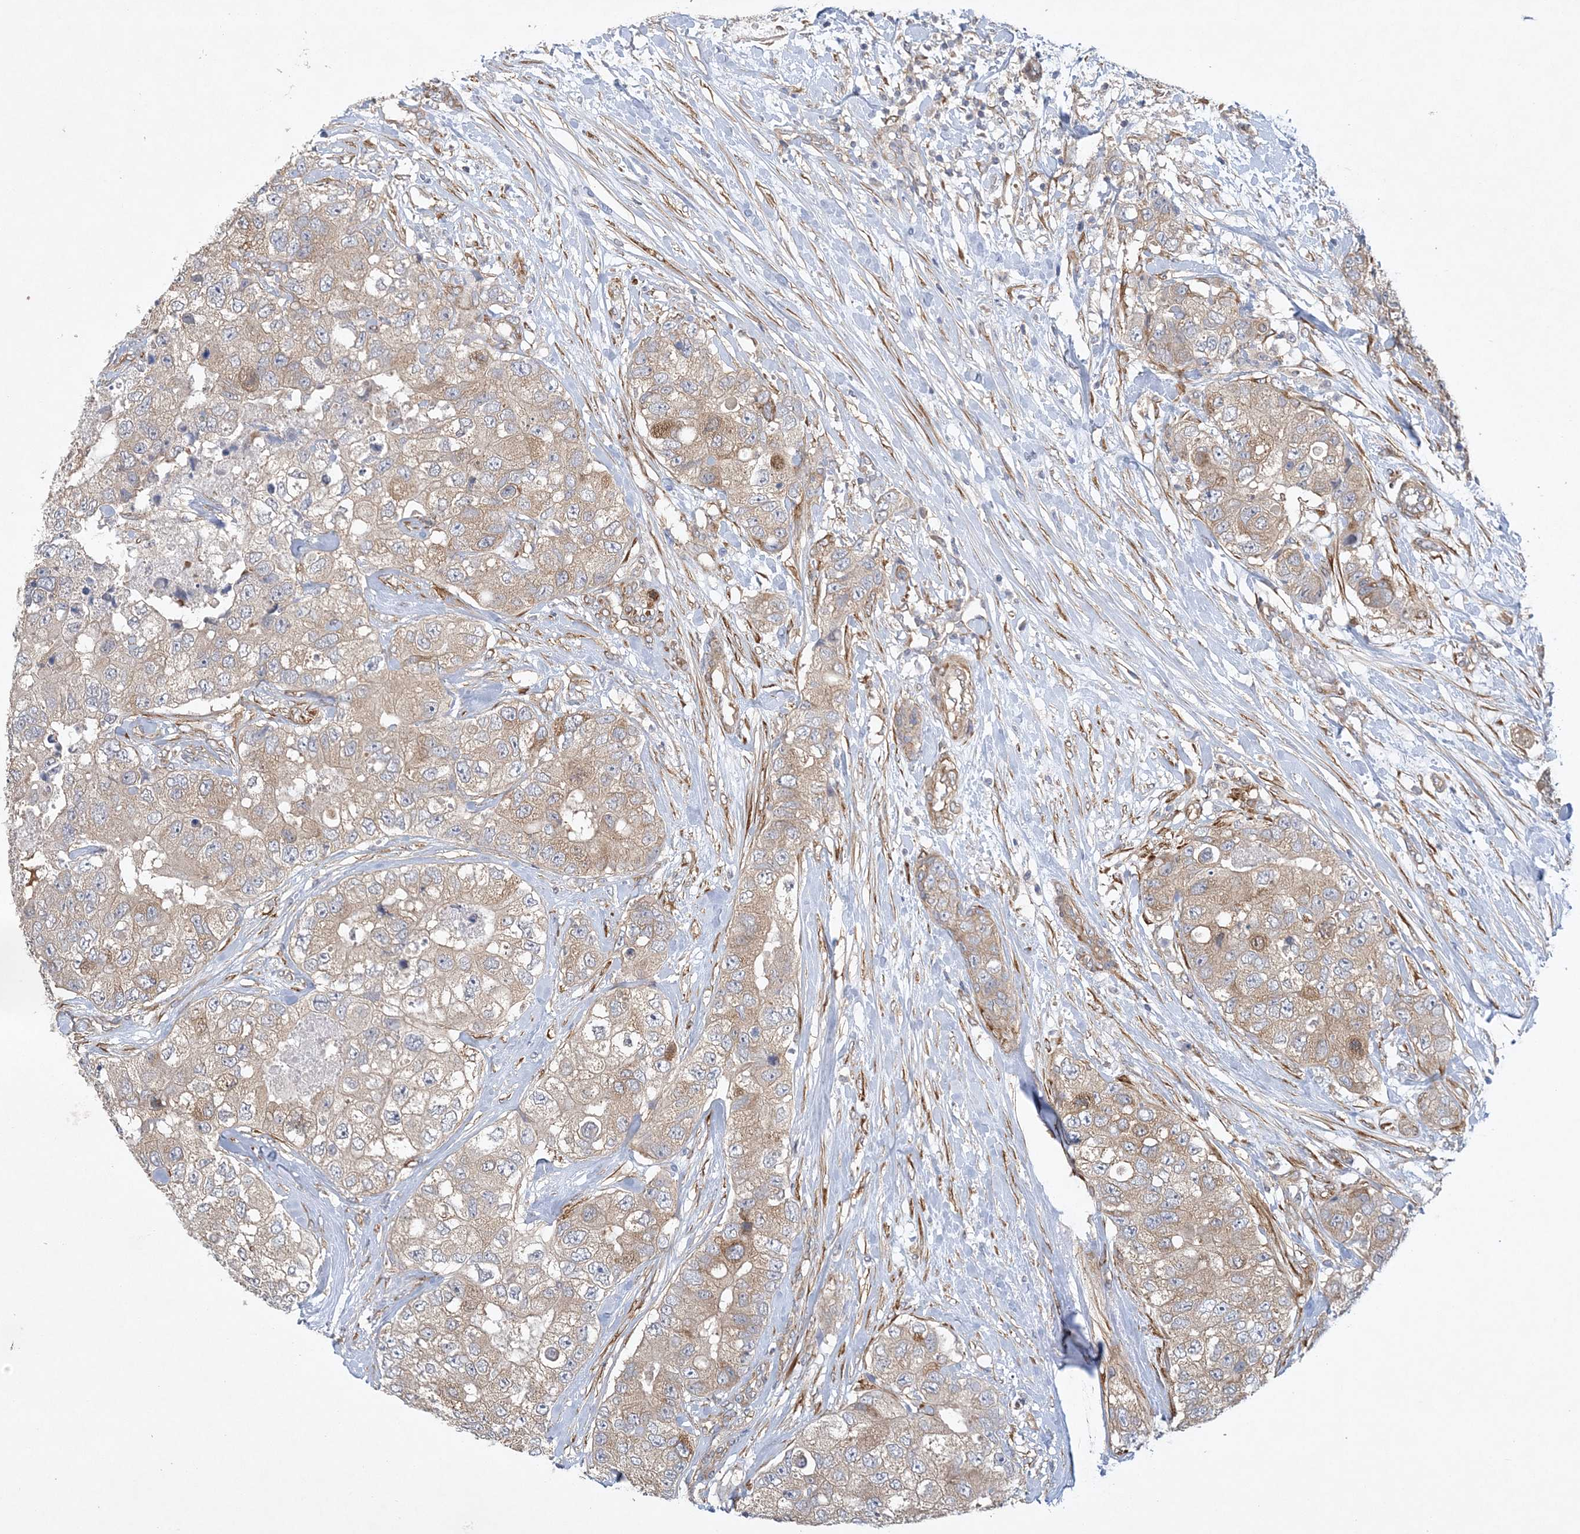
{"staining": {"intensity": "weak", "quantity": ">75%", "location": "cytoplasmic/membranous"}, "tissue": "breast cancer", "cell_type": "Tumor cells", "image_type": "cancer", "snomed": [{"axis": "morphology", "description": "Duct carcinoma"}, {"axis": "topography", "description": "Breast"}], "caption": "Immunohistochemistry photomicrograph of human breast cancer (intraductal carcinoma) stained for a protein (brown), which shows low levels of weak cytoplasmic/membranous staining in approximately >75% of tumor cells.", "gene": "MAP4K5", "patient": {"sex": "female", "age": 62}}